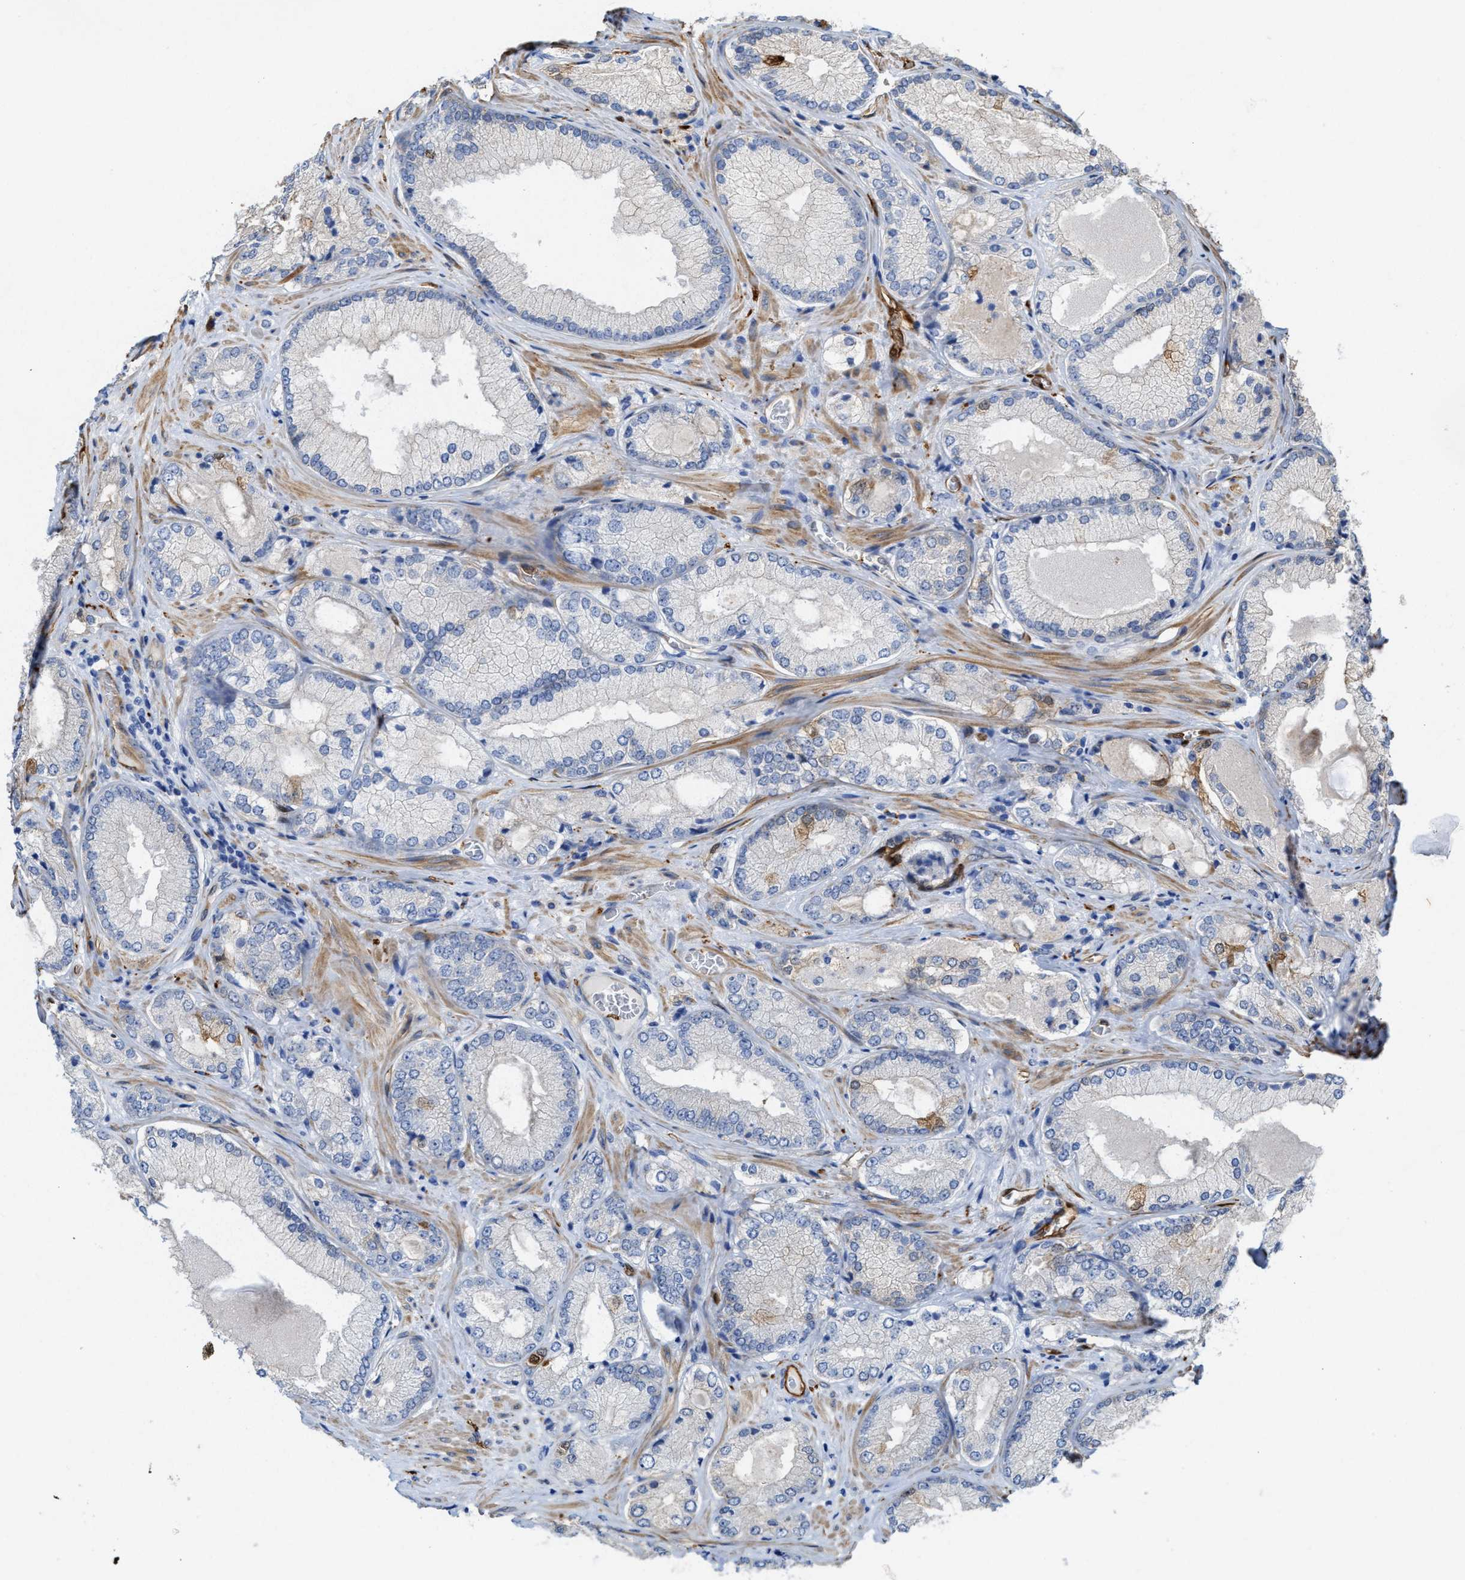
{"staining": {"intensity": "negative", "quantity": "none", "location": "none"}, "tissue": "prostate cancer", "cell_type": "Tumor cells", "image_type": "cancer", "snomed": [{"axis": "morphology", "description": "Adenocarcinoma, Low grade"}, {"axis": "topography", "description": "Prostate"}], "caption": "DAB (3,3'-diaminobenzidine) immunohistochemical staining of low-grade adenocarcinoma (prostate) demonstrates no significant staining in tumor cells.", "gene": "ASS1", "patient": {"sex": "male", "age": 65}}